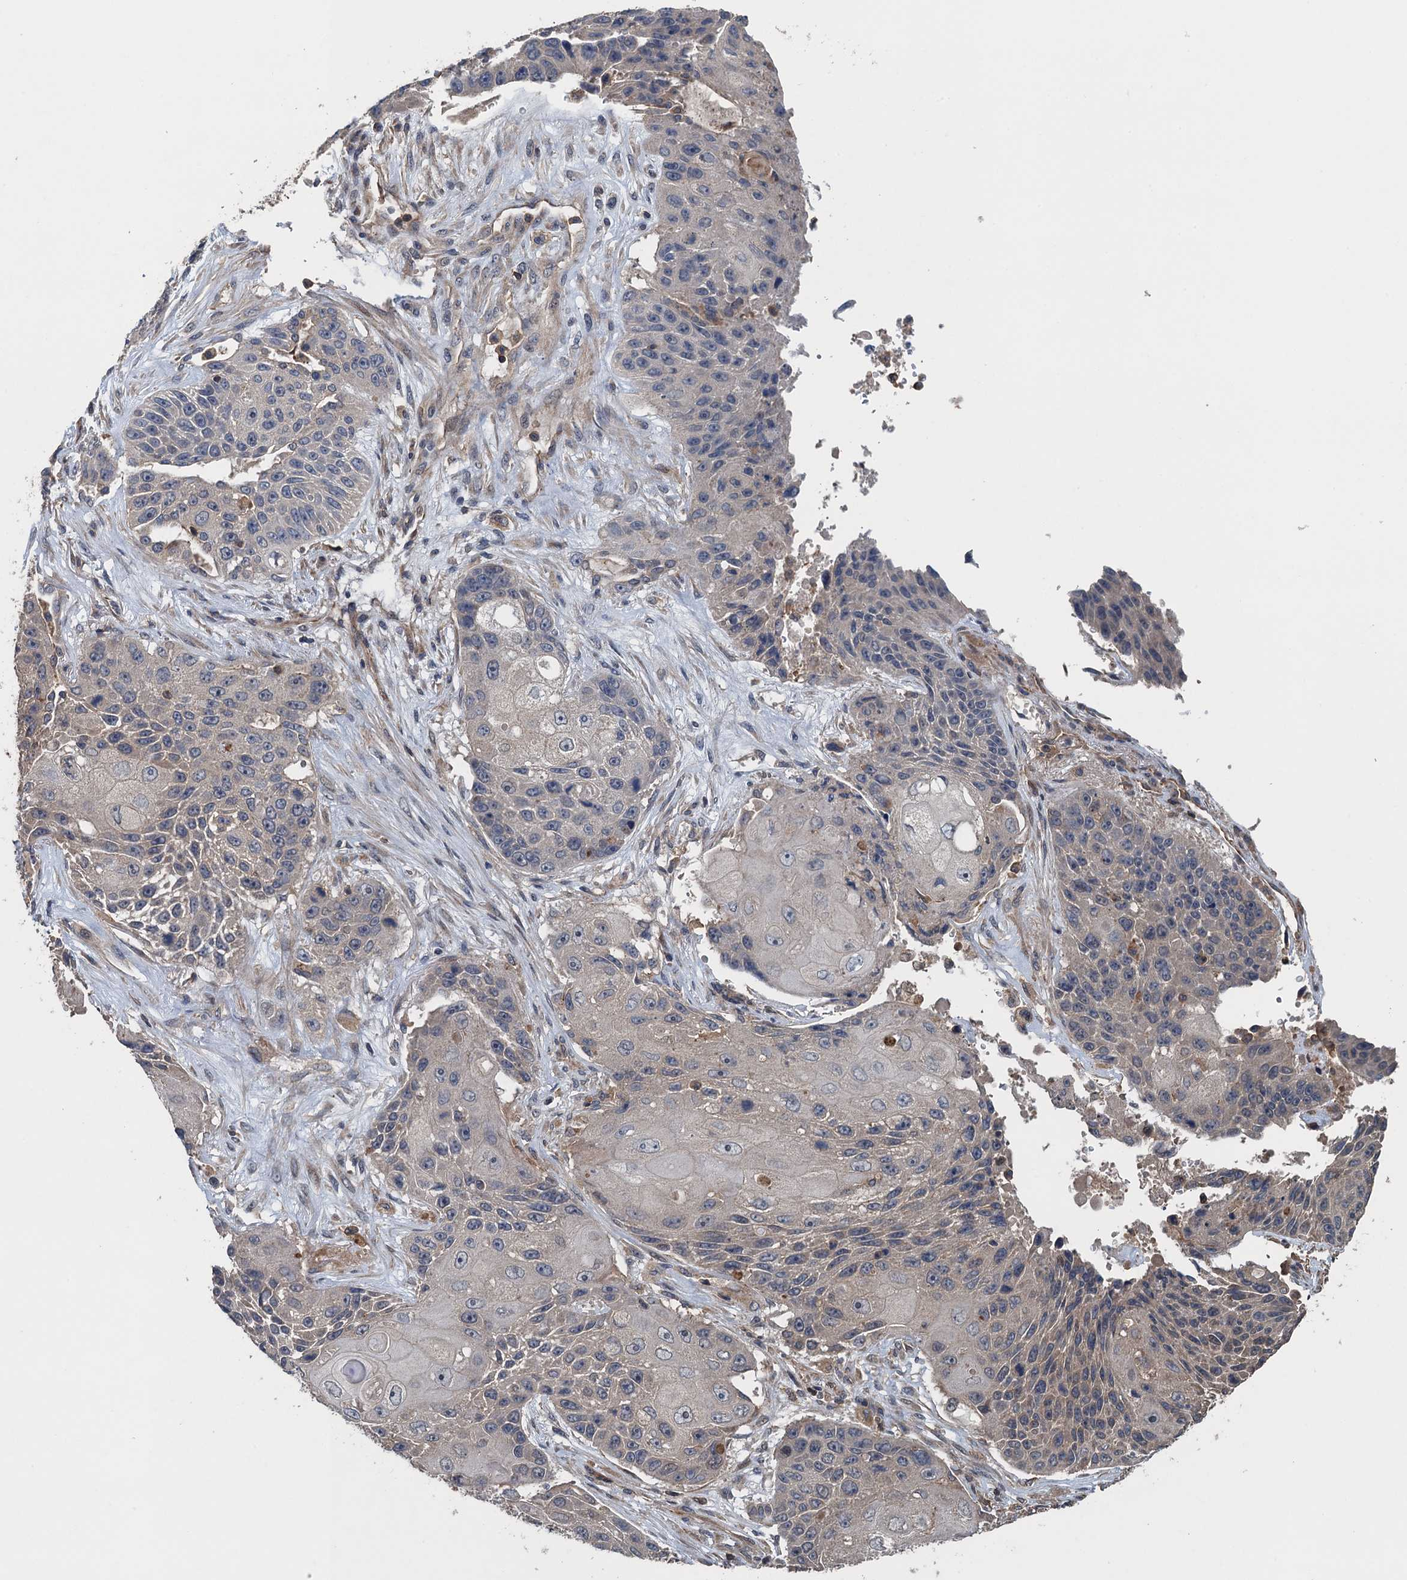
{"staining": {"intensity": "negative", "quantity": "none", "location": "none"}, "tissue": "lung cancer", "cell_type": "Tumor cells", "image_type": "cancer", "snomed": [{"axis": "morphology", "description": "Squamous cell carcinoma, NOS"}, {"axis": "topography", "description": "Lung"}], "caption": "High power microscopy photomicrograph of an immunohistochemistry (IHC) histopathology image of lung cancer, revealing no significant staining in tumor cells.", "gene": "BORCS5", "patient": {"sex": "male", "age": 61}}